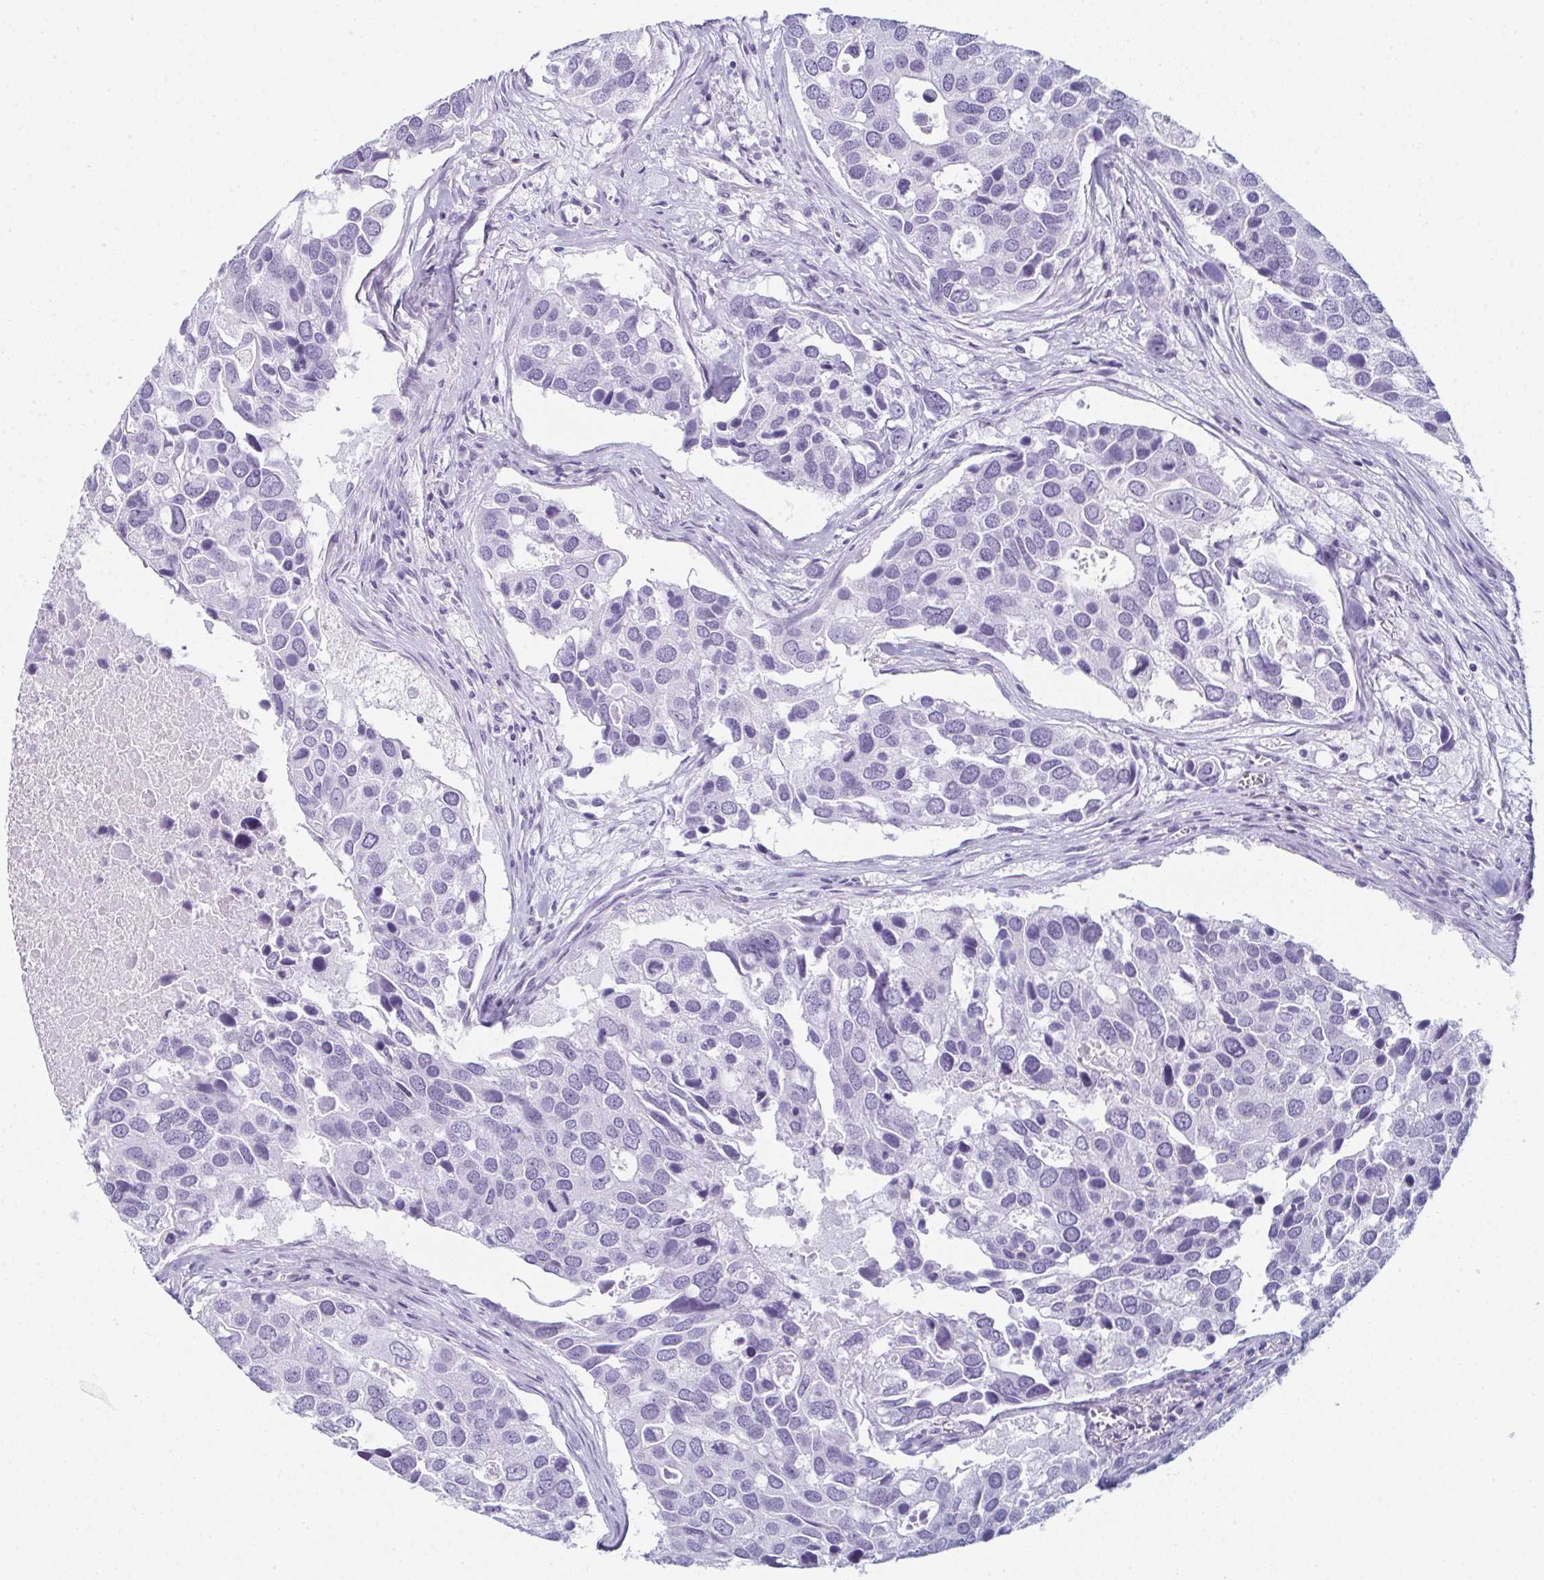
{"staining": {"intensity": "negative", "quantity": "none", "location": "none"}, "tissue": "breast cancer", "cell_type": "Tumor cells", "image_type": "cancer", "snomed": [{"axis": "morphology", "description": "Duct carcinoma"}, {"axis": "topography", "description": "Breast"}], "caption": "Tumor cells show no significant protein staining in breast cancer.", "gene": "ENKUR", "patient": {"sex": "female", "age": 83}}